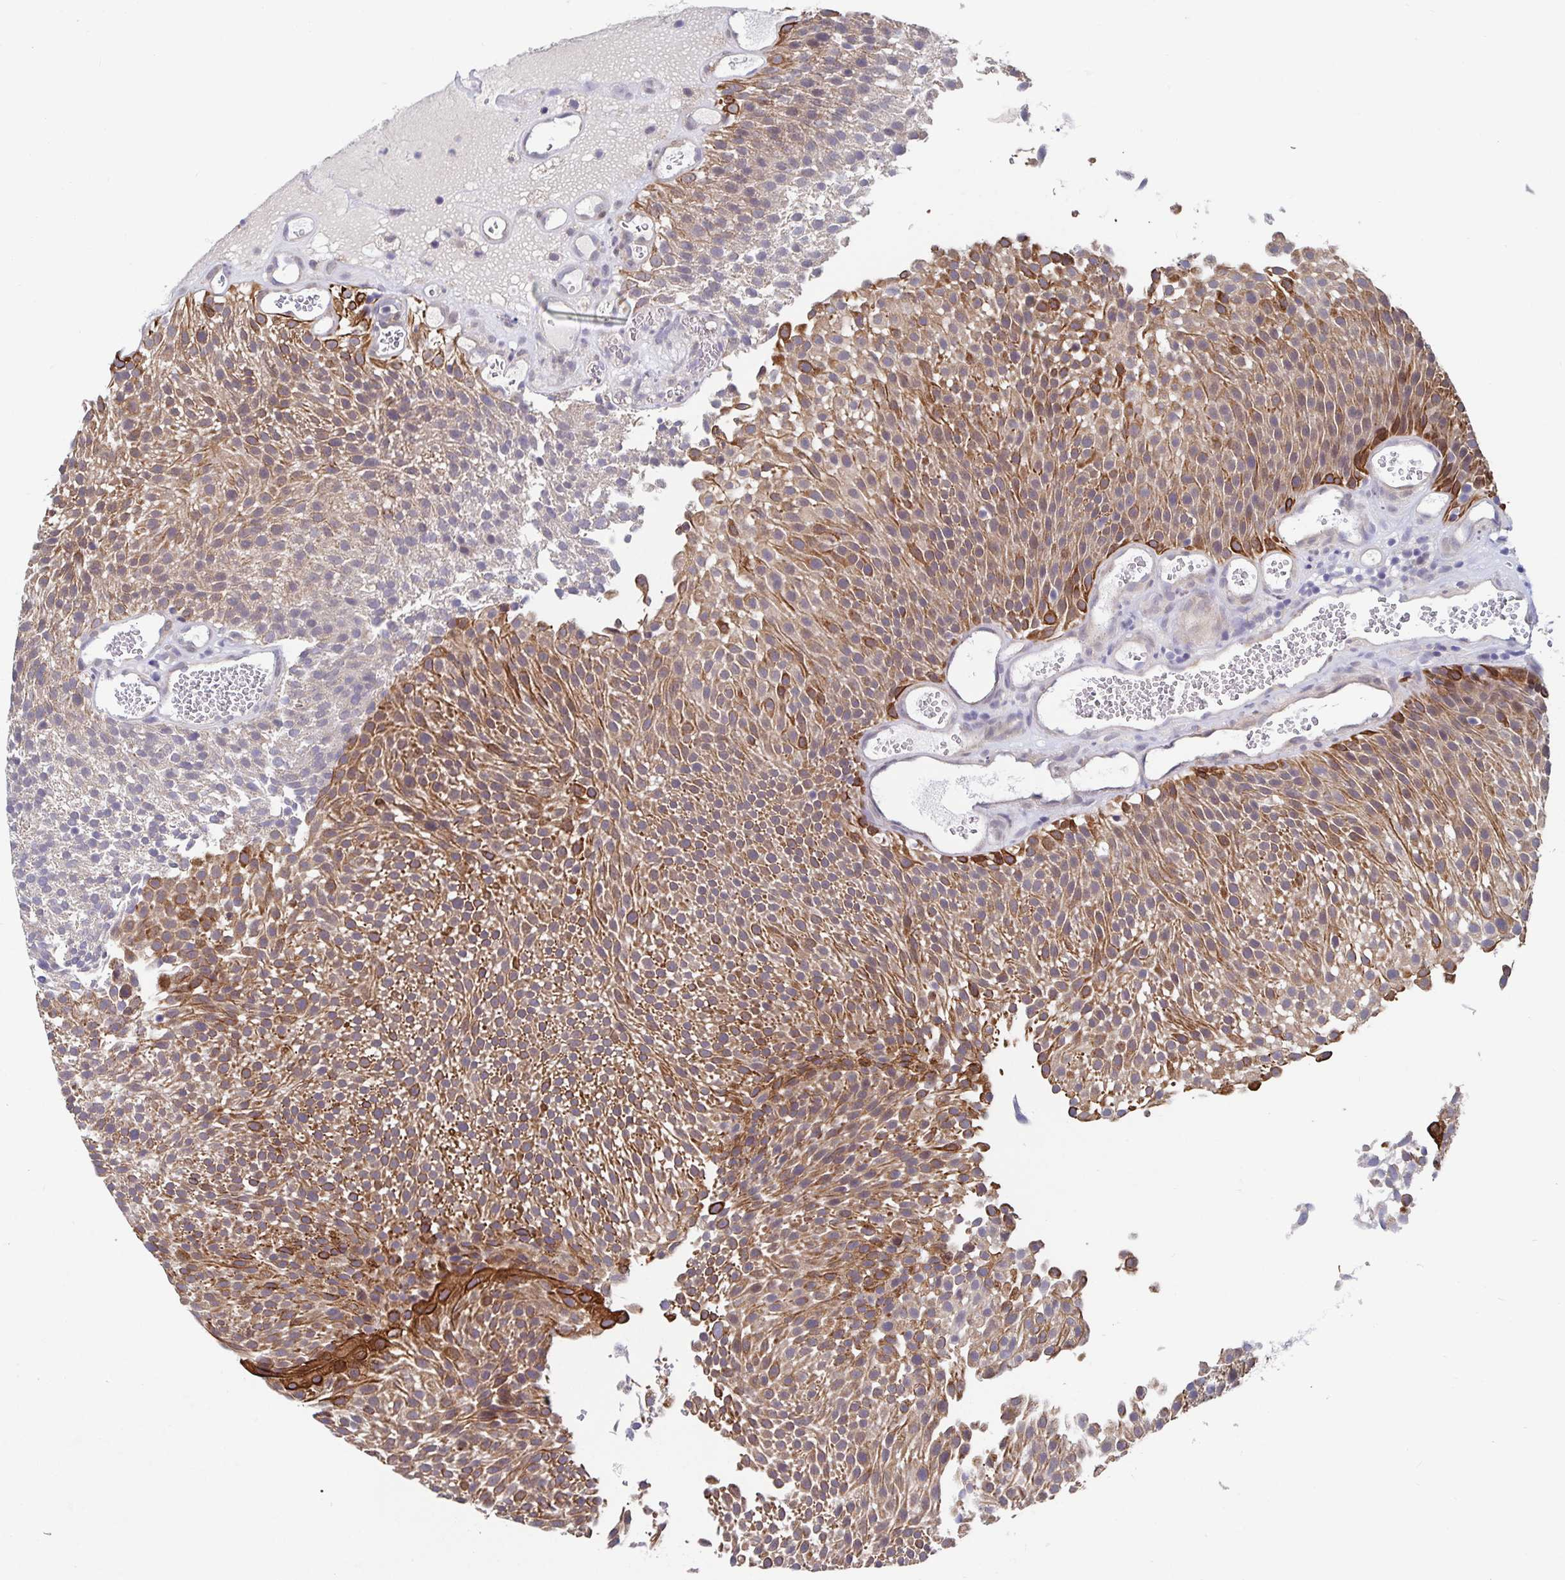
{"staining": {"intensity": "moderate", "quantity": ">75%", "location": "cytoplasmic/membranous"}, "tissue": "urothelial cancer", "cell_type": "Tumor cells", "image_type": "cancer", "snomed": [{"axis": "morphology", "description": "Urothelial carcinoma, Low grade"}, {"axis": "topography", "description": "Urinary bladder"}], "caption": "High-magnification brightfield microscopy of urothelial cancer stained with DAB (3,3'-diaminobenzidine) (brown) and counterstained with hematoxylin (blue). tumor cells exhibit moderate cytoplasmic/membranous expression is identified in approximately>75% of cells.", "gene": "ZIK1", "patient": {"sex": "female", "age": 79}}